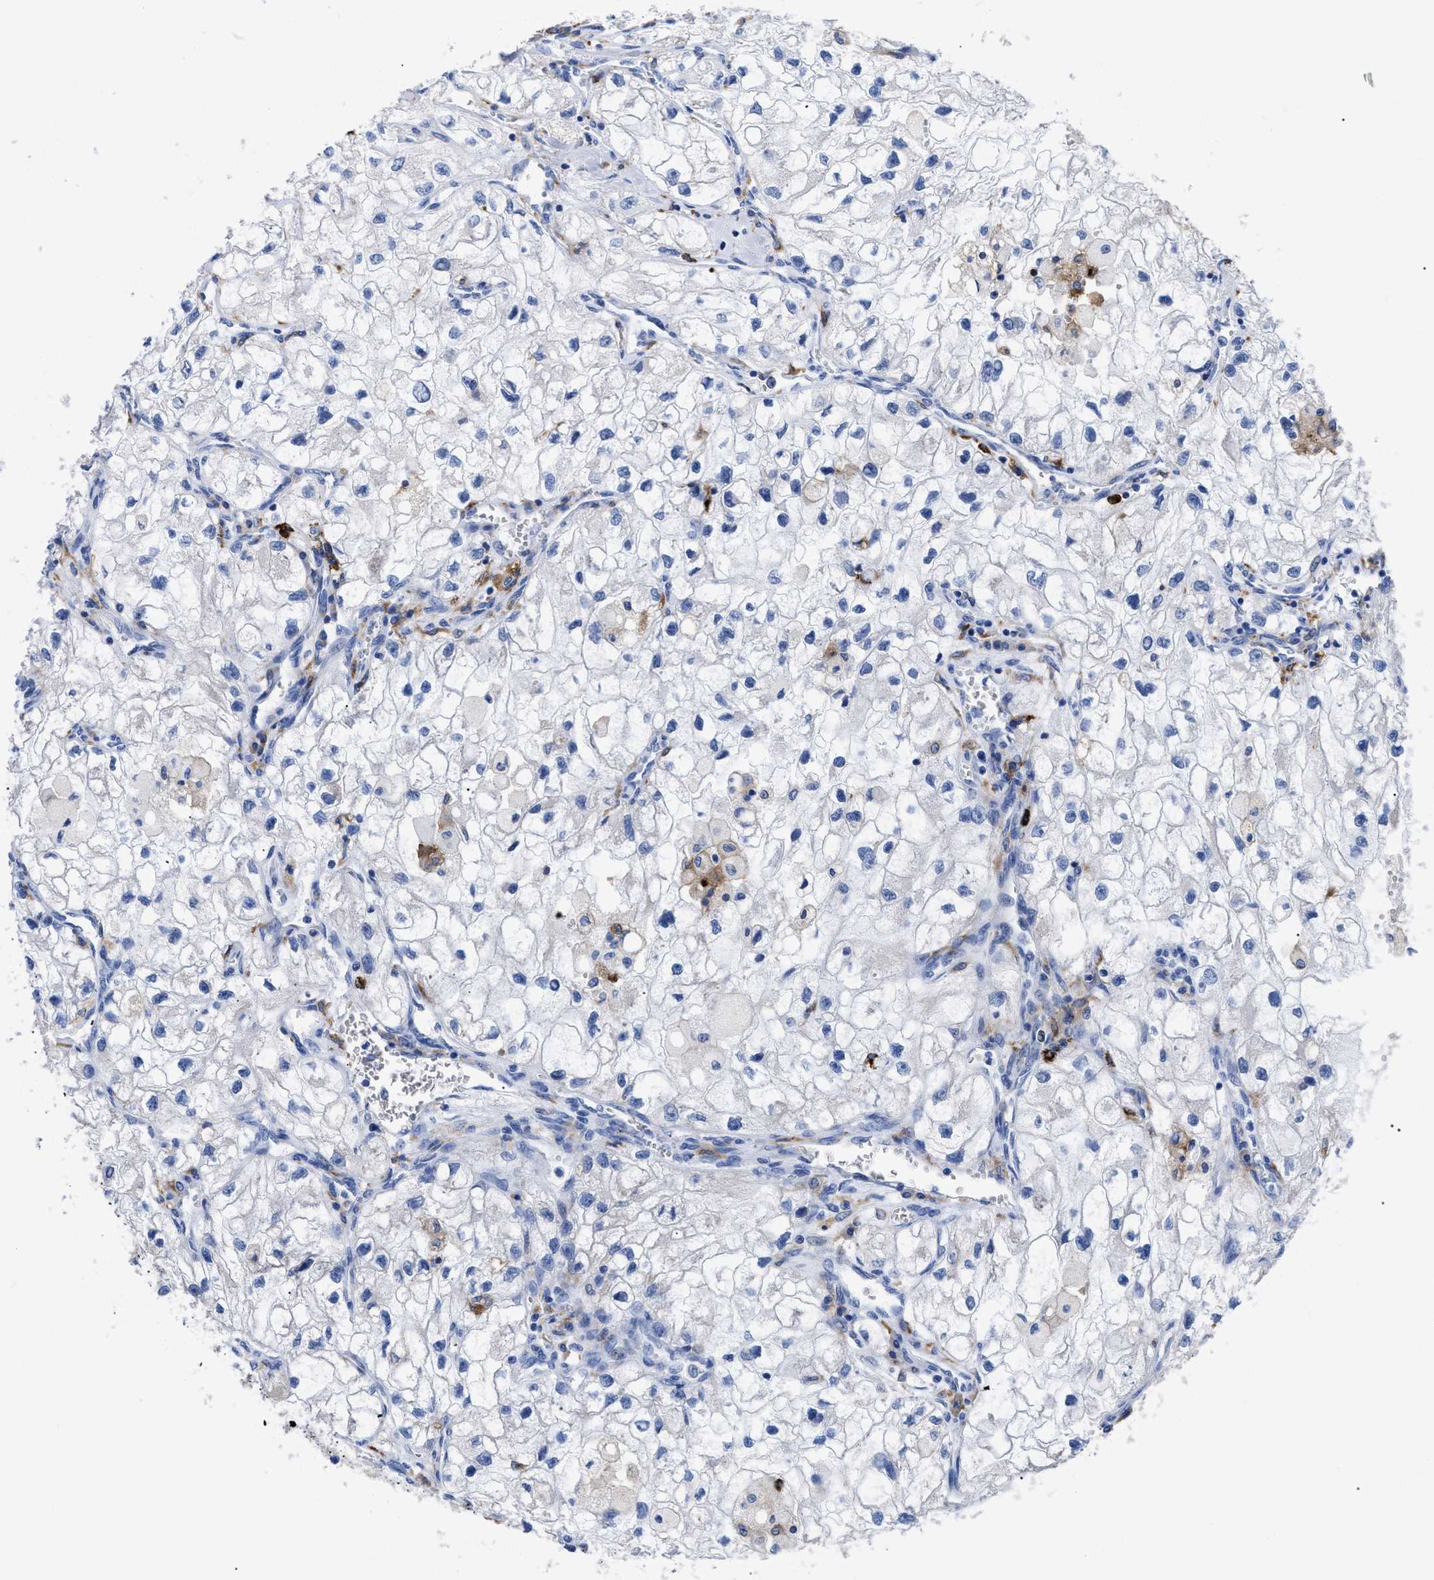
{"staining": {"intensity": "negative", "quantity": "none", "location": "none"}, "tissue": "renal cancer", "cell_type": "Tumor cells", "image_type": "cancer", "snomed": [{"axis": "morphology", "description": "Adenocarcinoma, NOS"}, {"axis": "topography", "description": "Kidney"}], "caption": "DAB (3,3'-diaminobenzidine) immunohistochemical staining of human renal cancer shows no significant expression in tumor cells. Nuclei are stained in blue.", "gene": "HLA-DPA1", "patient": {"sex": "female", "age": 70}}